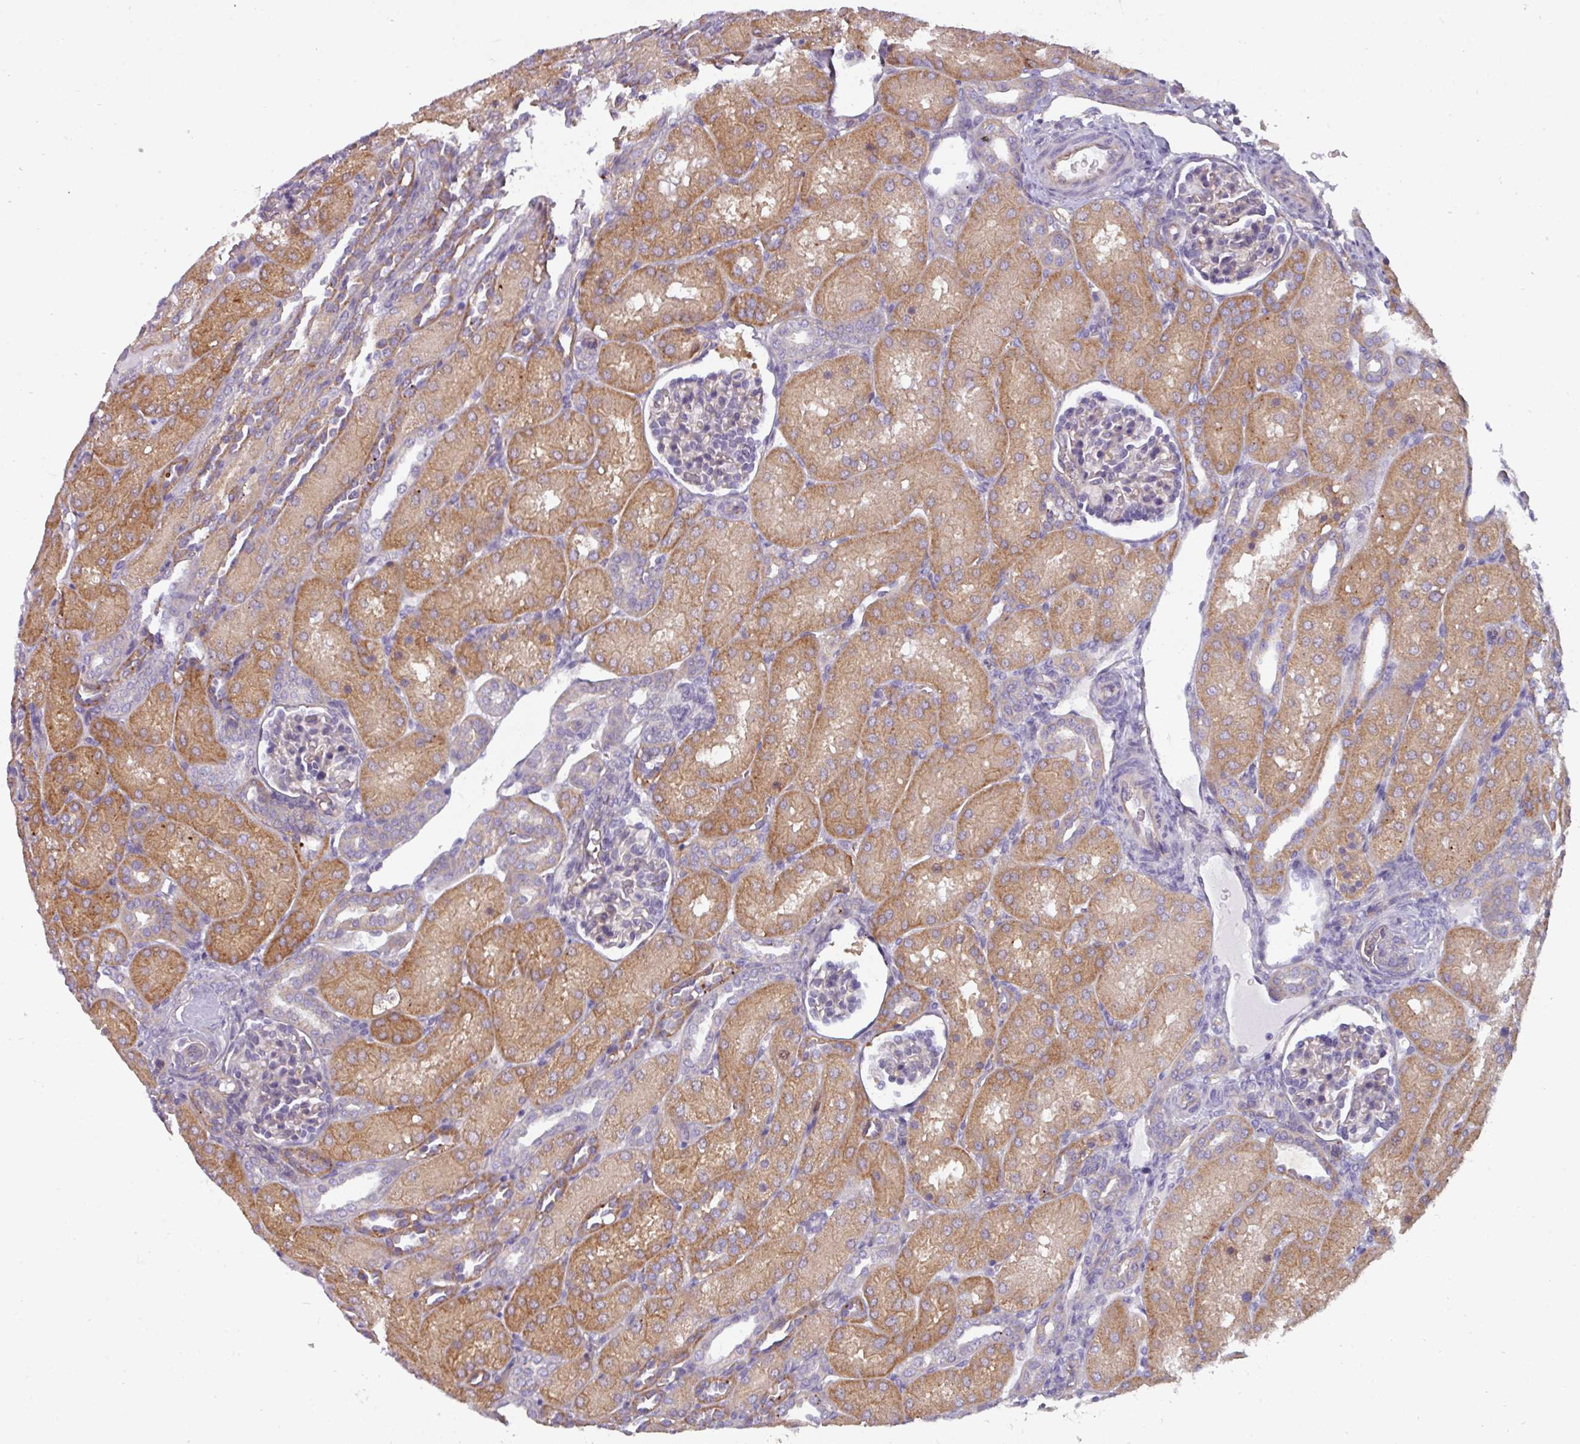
{"staining": {"intensity": "negative", "quantity": "none", "location": "none"}, "tissue": "kidney", "cell_type": "Cells in glomeruli", "image_type": "normal", "snomed": [{"axis": "morphology", "description": "Normal tissue, NOS"}, {"axis": "topography", "description": "Kidney"}], "caption": "Immunohistochemical staining of unremarkable kidney demonstrates no significant staining in cells in glomeruli. The staining was performed using DAB (3,3'-diaminobenzidine) to visualize the protein expression in brown, while the nuclei were stained in blue with hematoxylin (Magnification: 20x).", "gene": "BUD23", "patient": {"sex": "male", "age": 1}}